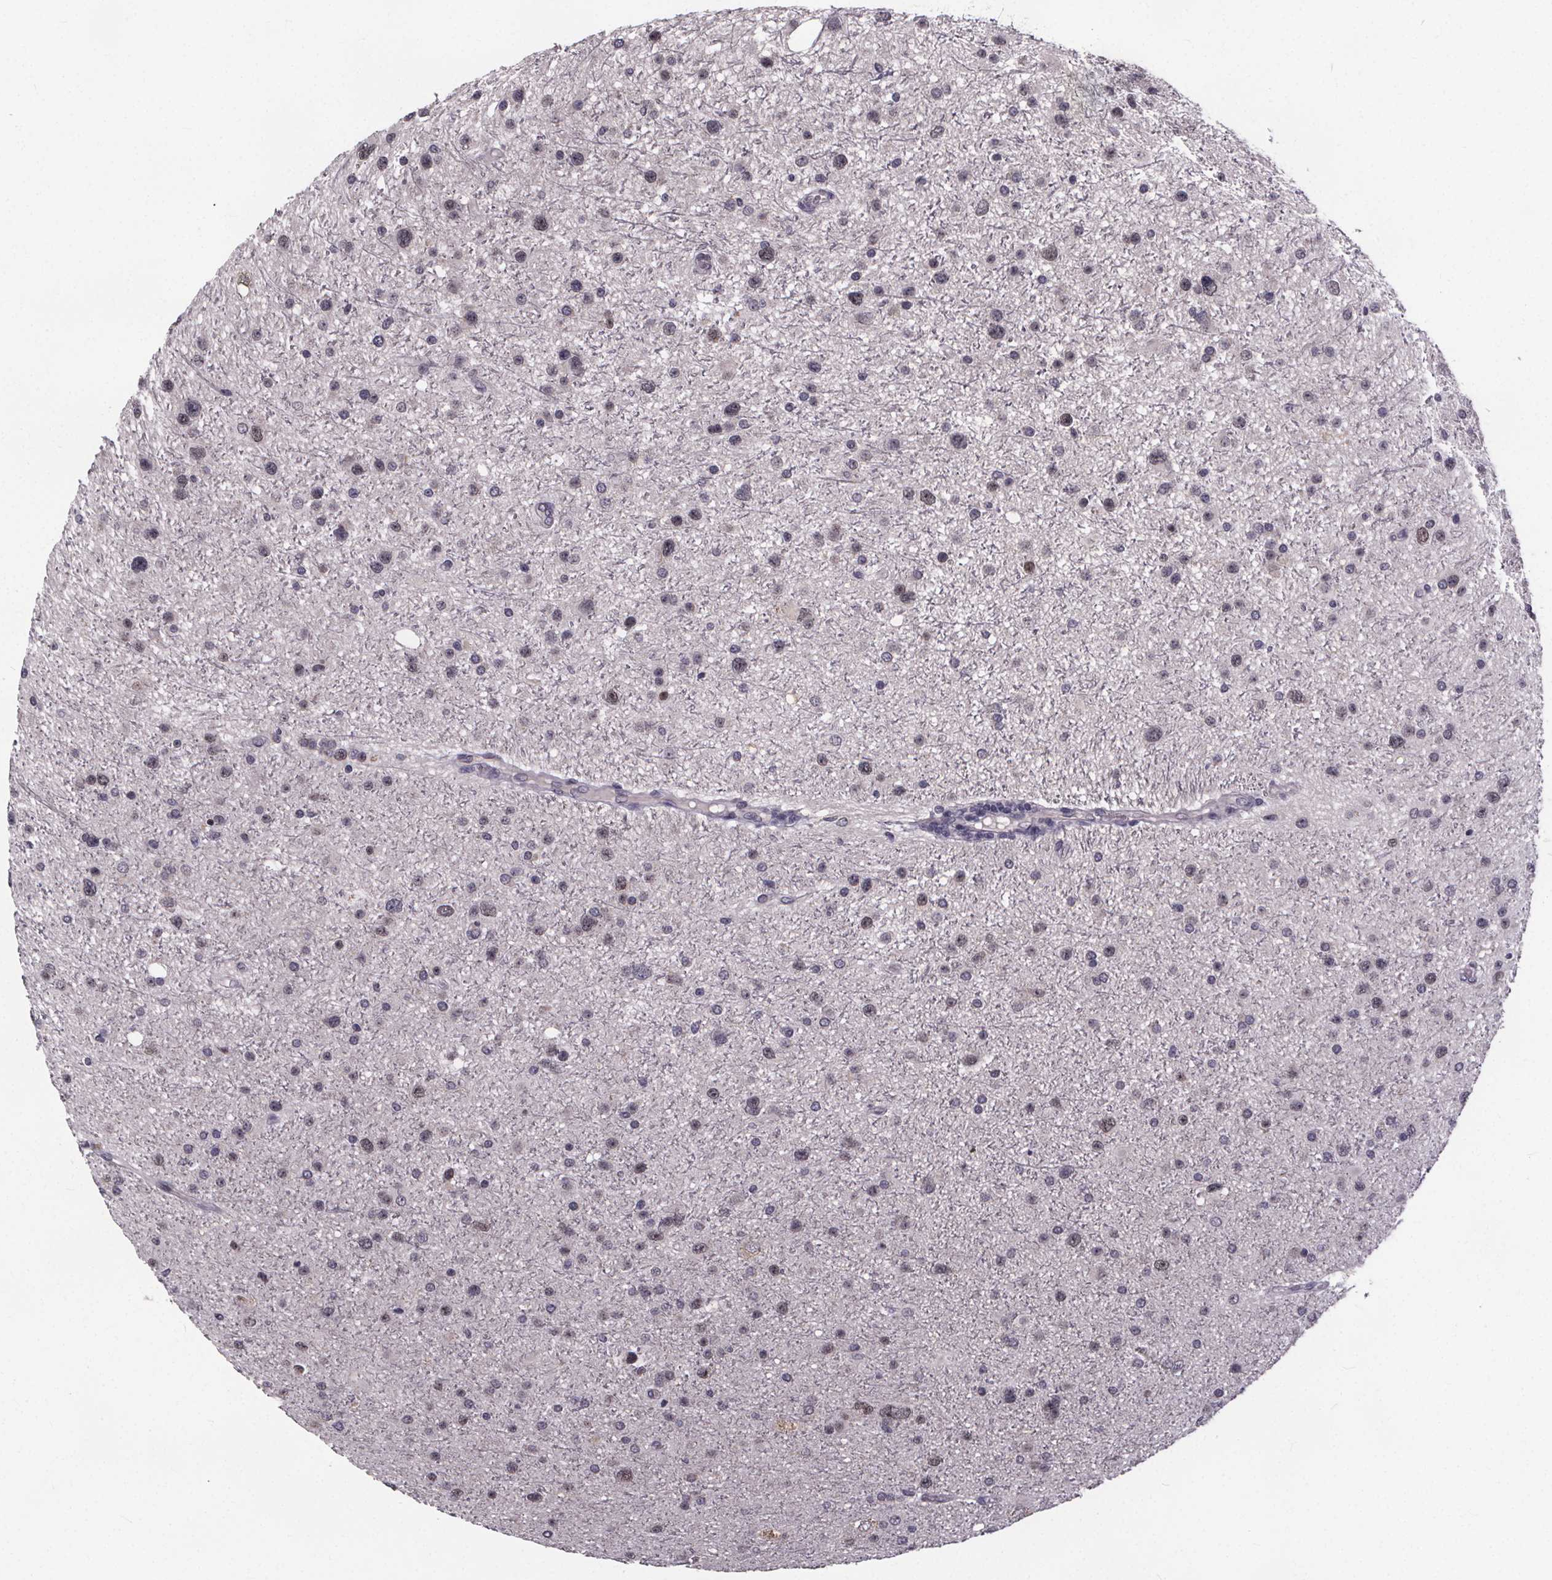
{"staining": {"intensity": "negative", "quantity": "none", "location": "none"}, "tissue": "glioma", "cell_type": "Tumor cells", "image_type": "cancer", "snomed": [{"axis": "morphology", "description": "Glioma, malignant, Low grade"}, {"axis": "topography", "description": "Brain"}], "caption": "This is an immunohistochemistry (IHC) histopathology image of low-grade glioma (malignant). There is no expression in tumor cells.", "gene": "FAM181B", "patient": {"sex": "female", "age": 32}}